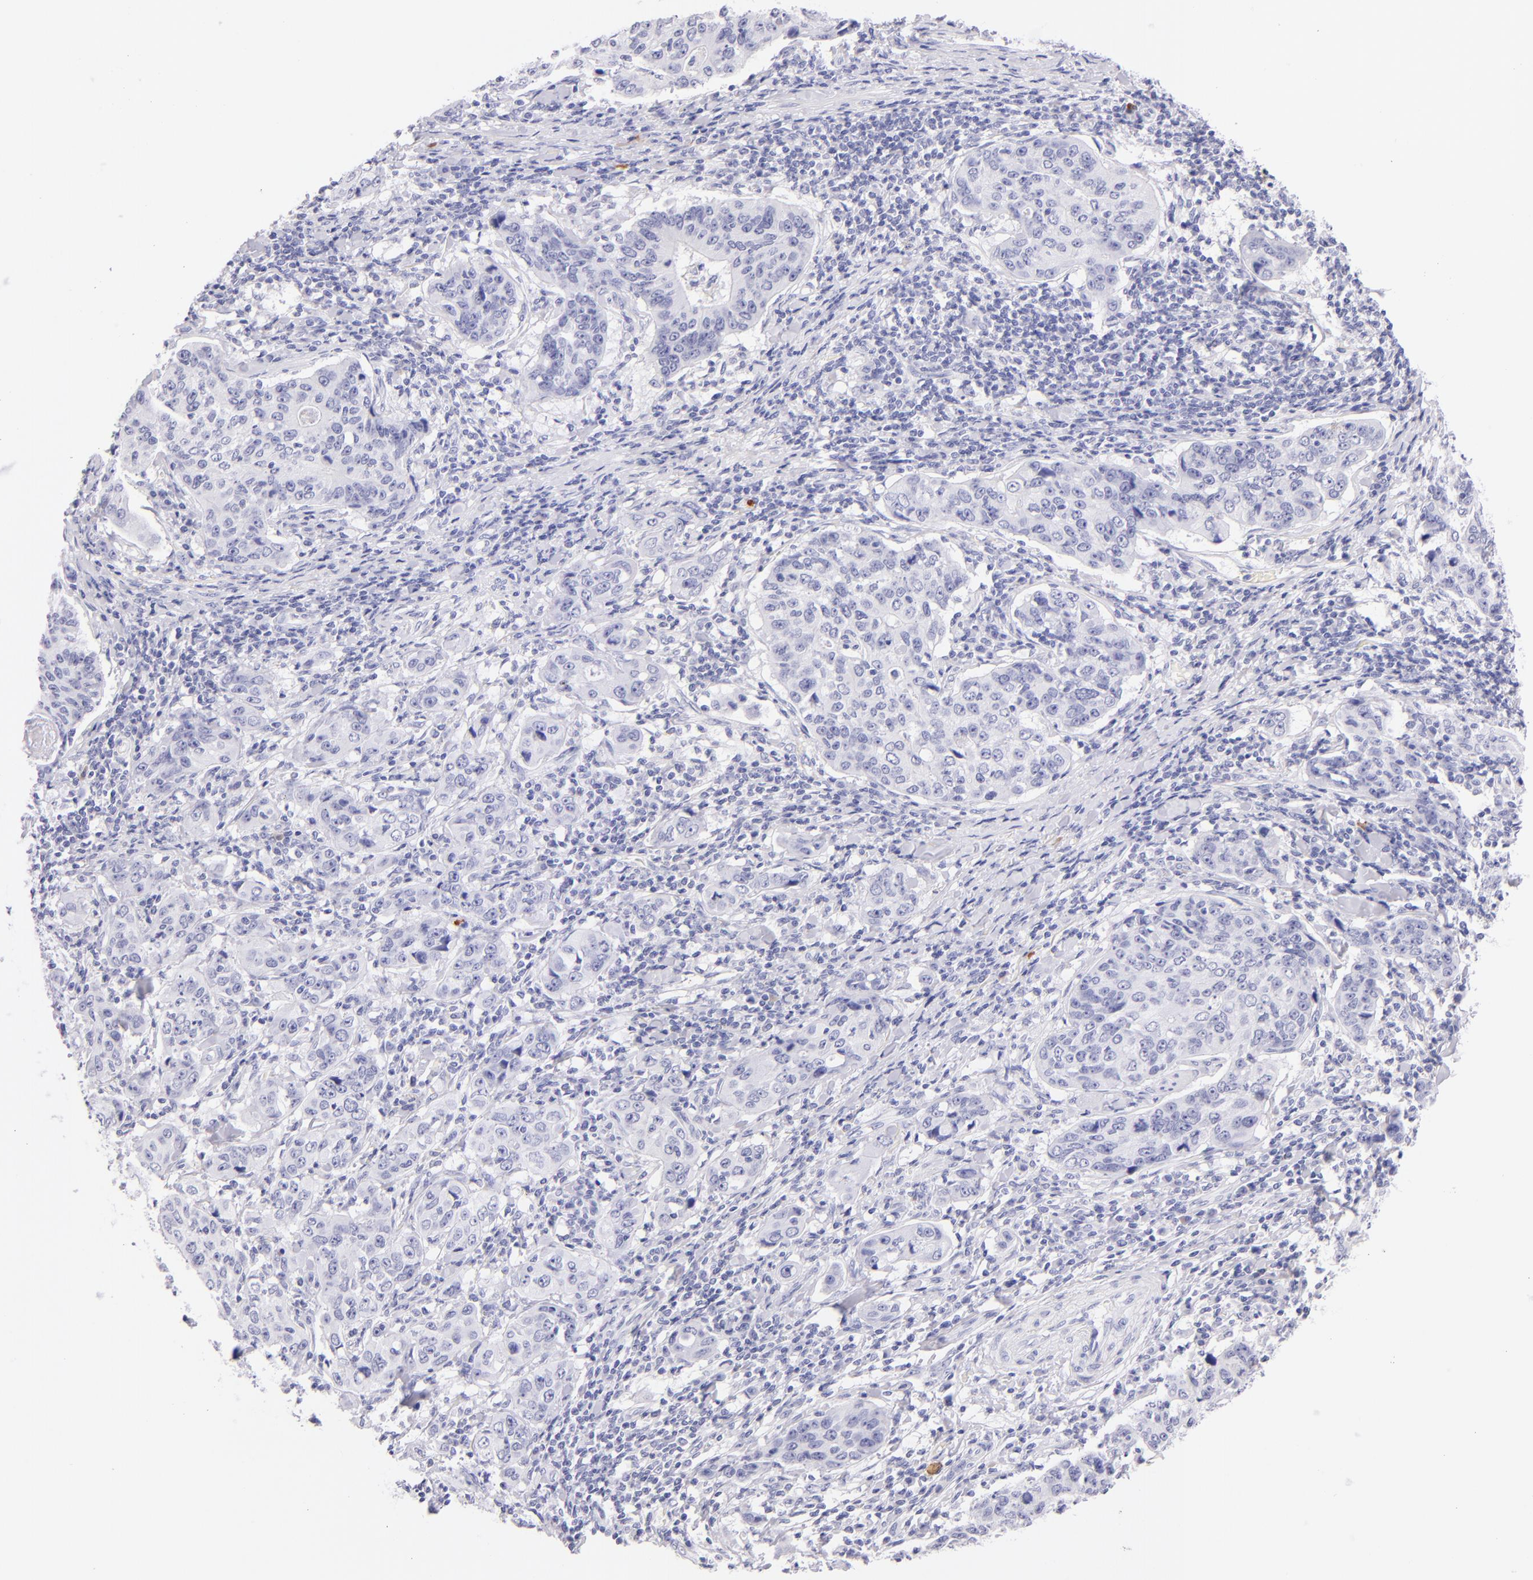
{"staining": {"intensity": "negative", "quantity": "none", "location": "none"}, "tissue": "stomach cancer", "cell_type": "Tumor cells", "image_type": "cancer", "snomed": [{"axis": "morphology", "description": "Adenocarcinoma, NOS"}, {"axis": "topography", "description": "Esophagus"}, {"axis": "topography", "description": "Stomach"}], "caption": "Histopathology image shows no significant protein expression in tumor cells of adenocarcinoma (stomach). (DAB (3,3'-diaminobenzidine) immunohistochemistry (IHC) visualized using brightfield microscopy, high magnification).", "gene": "SDC1", "patient": {"sex": "male", "age": 74}}